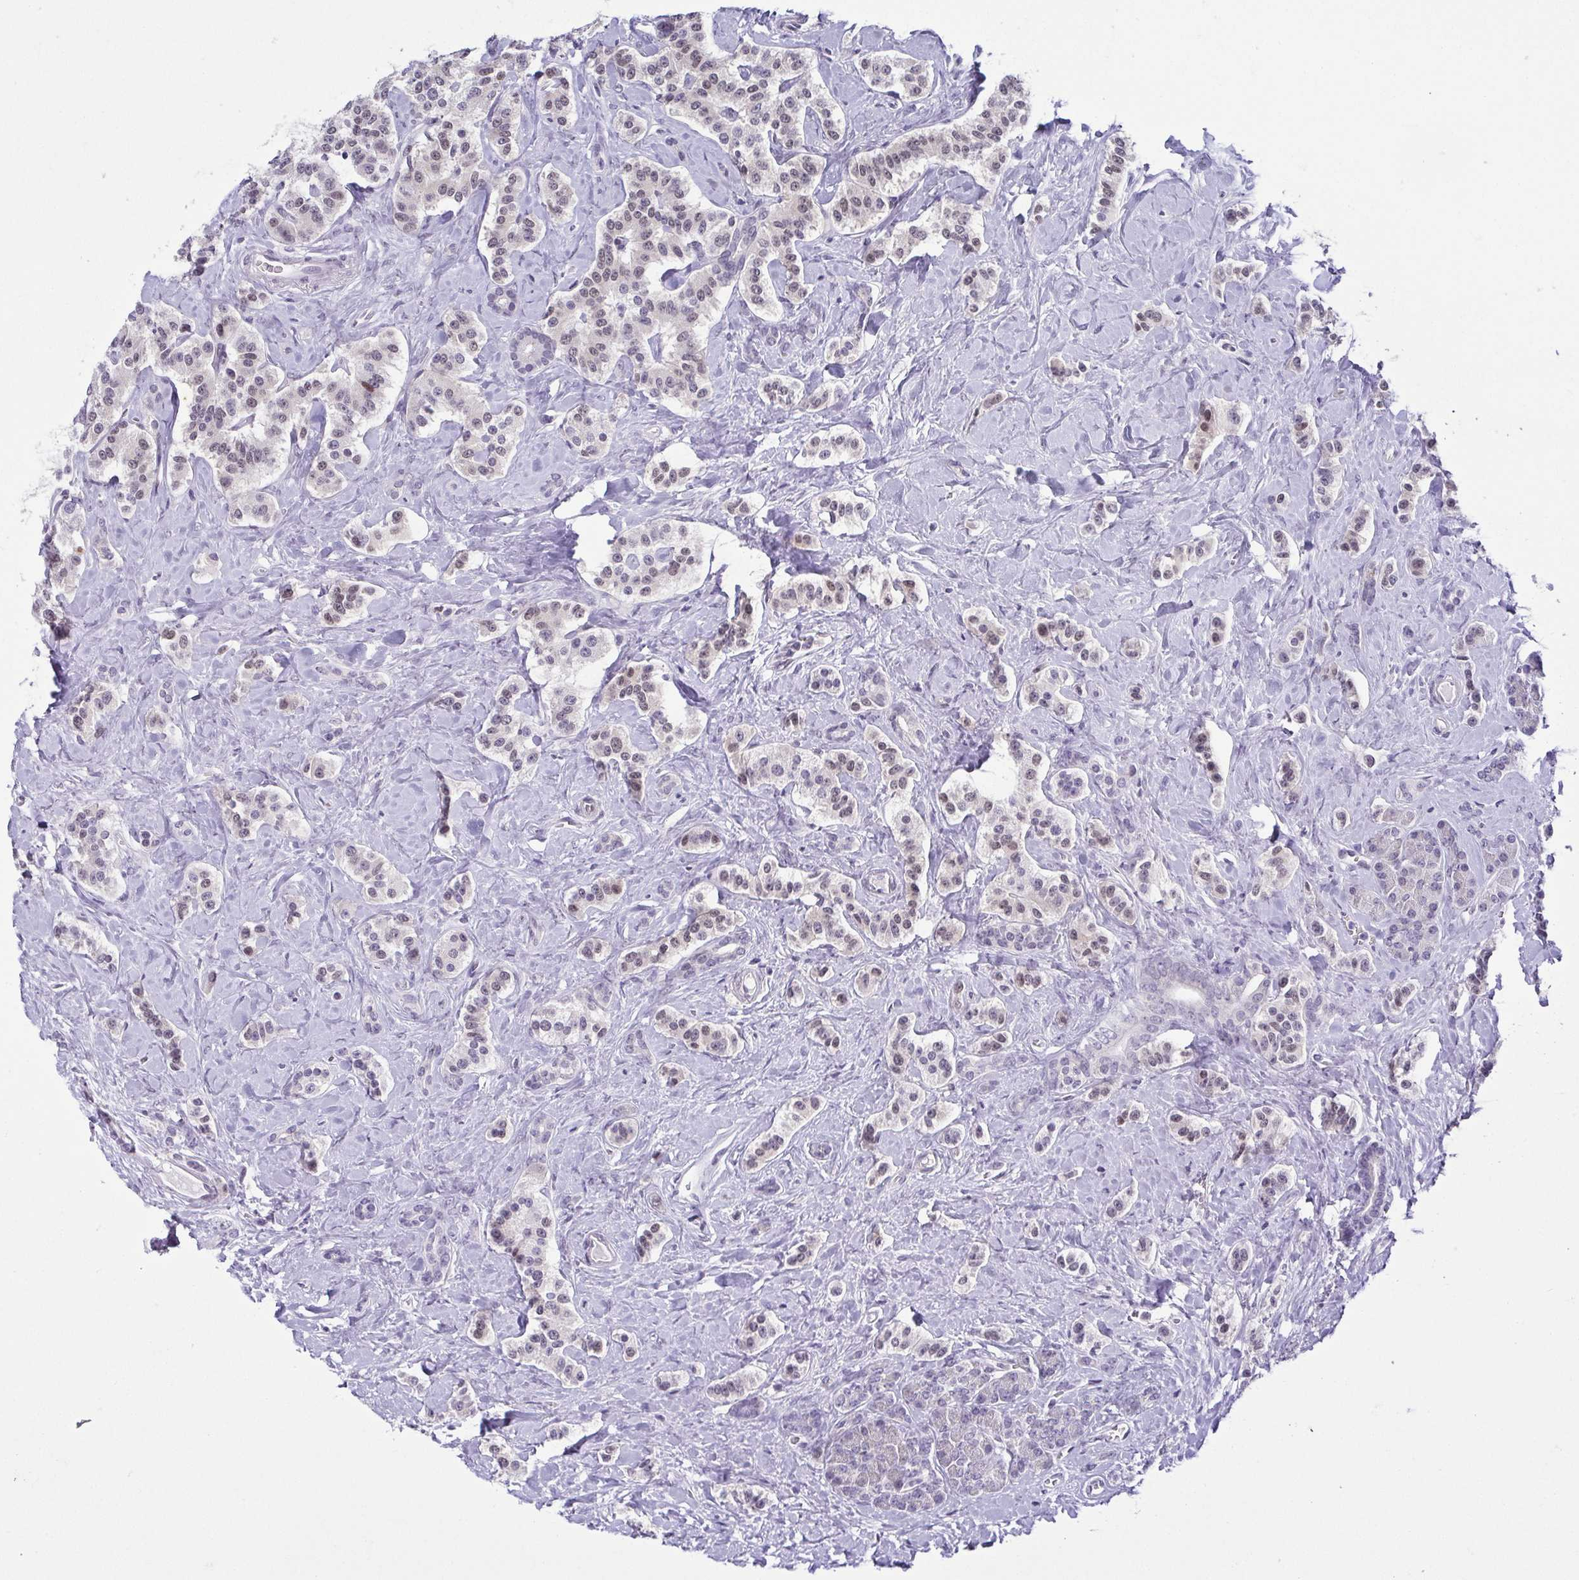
{"staining": {"intensity": "weak", "quantity": "25%-75%", "location": "nuclear"}, "tissue": "carcinoid", "cell_type": "Tumor cells", "image_type": "cancer", "snomed": [{"axis": "morphology", "description": "Normal tissue, NOS"}, {"axis": "morphology", "description": "Carcinoid, malignant, NOS"}, {"axis": "topography", "description": "Pancreas"}], "caption": "Carcinoid was stained to show a protein in brown. There is low levels of weak nuclear expression in approximately 25%-75% of tumor cells.", "gene": "RBM3", "patient": {"sex": "male", "age": 36}}